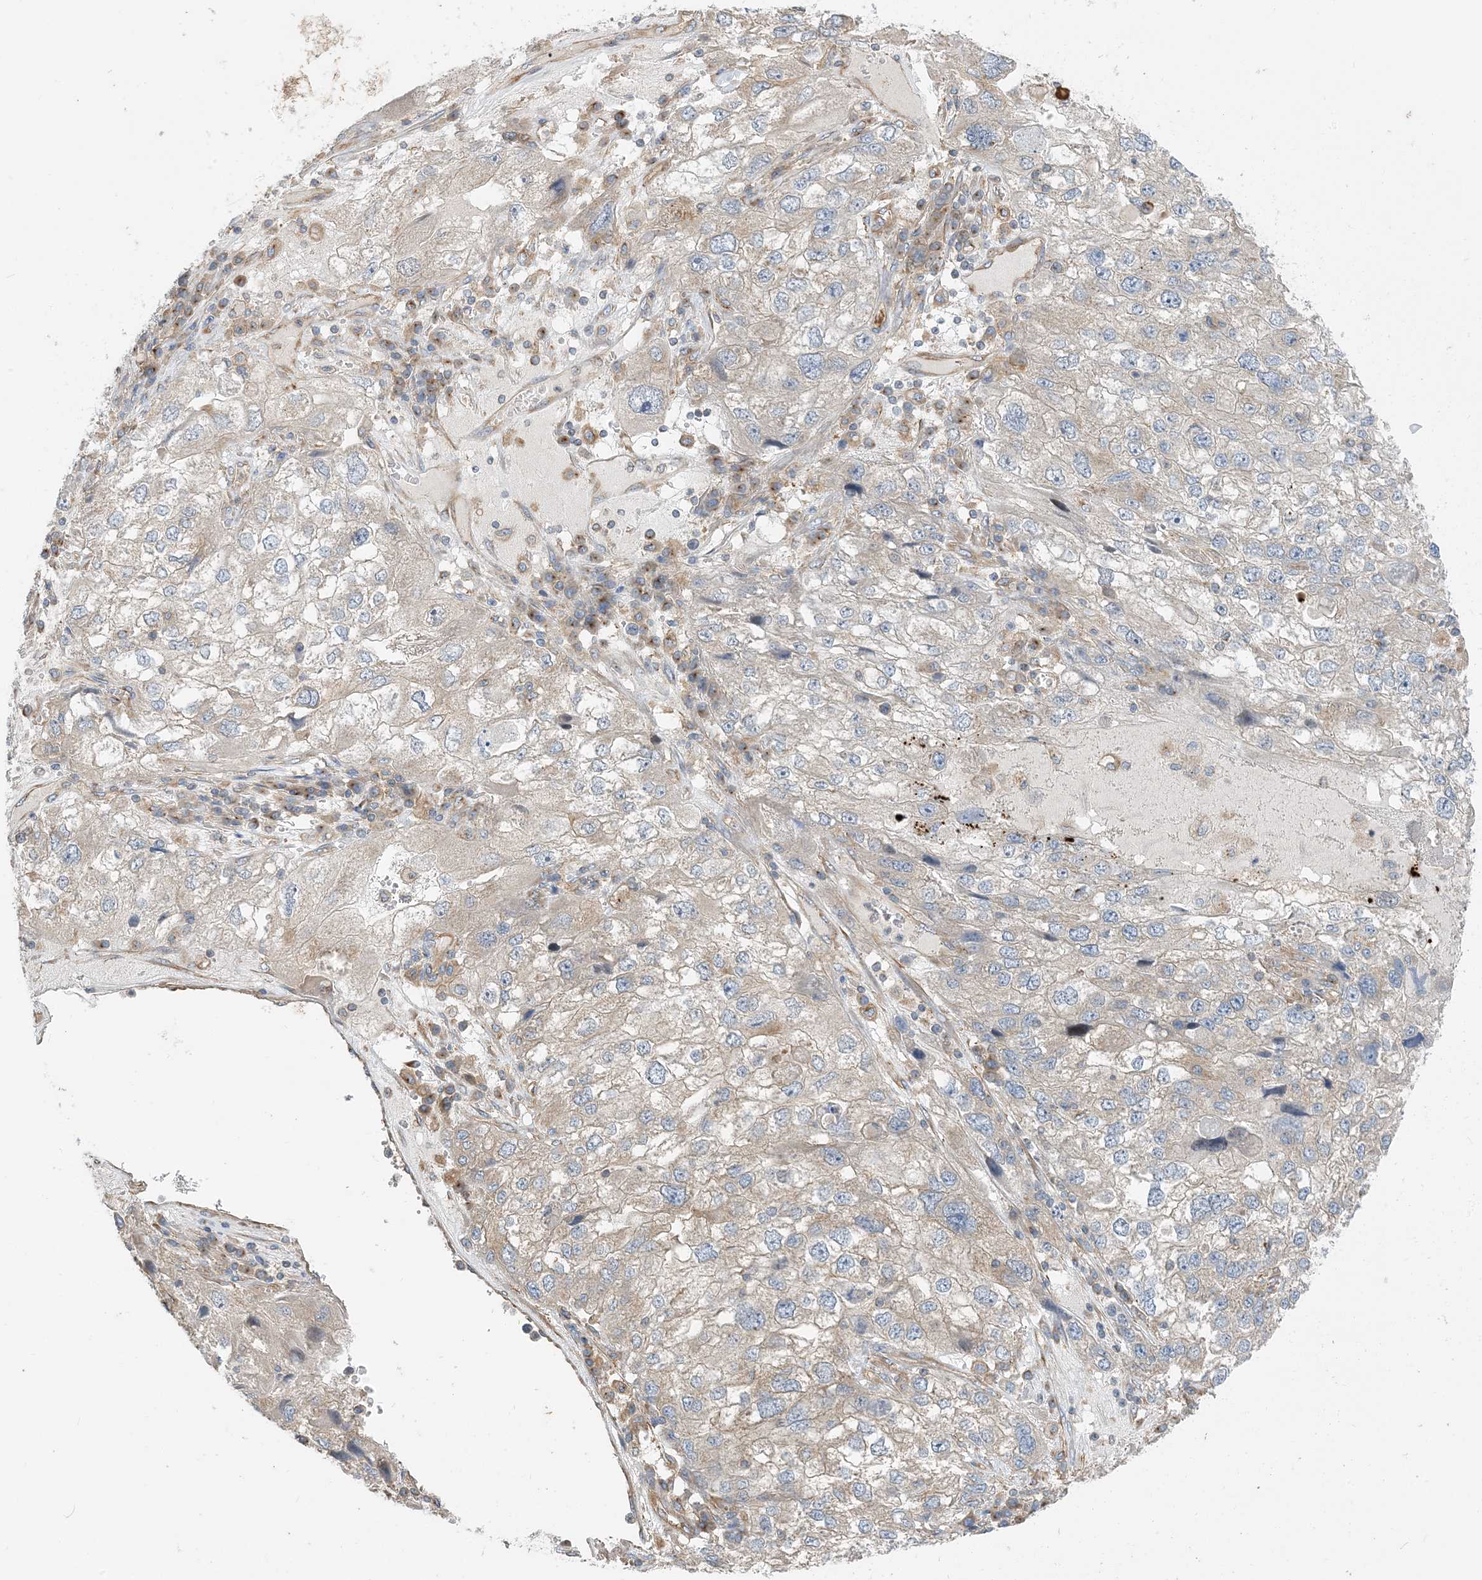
{"staining": {"intensity": "weak", "quantity": "<25%", "location": "cytoplasmic/membranous"}, "tissue": "endometrial cancer", "cell_type": "Tumor cells", "image_type": "cancer", "snomed": [{"axis": "morphology", "description": "Adenocarcinoma, NOS"}, {"axis": "topography", "description": "Endometrium"}], "caption": "A high-resolution image shows immunohistochemistry (IHC) staining of endometrial cancer, which displays no significant expression in tumor cells. Brightfield microscopy of IHC stained with DAB (brown) and hematoxylin (blue), captured at high magnification.", "gene": "SIDT1", "patient": {"sex": "female", "age": 49}}